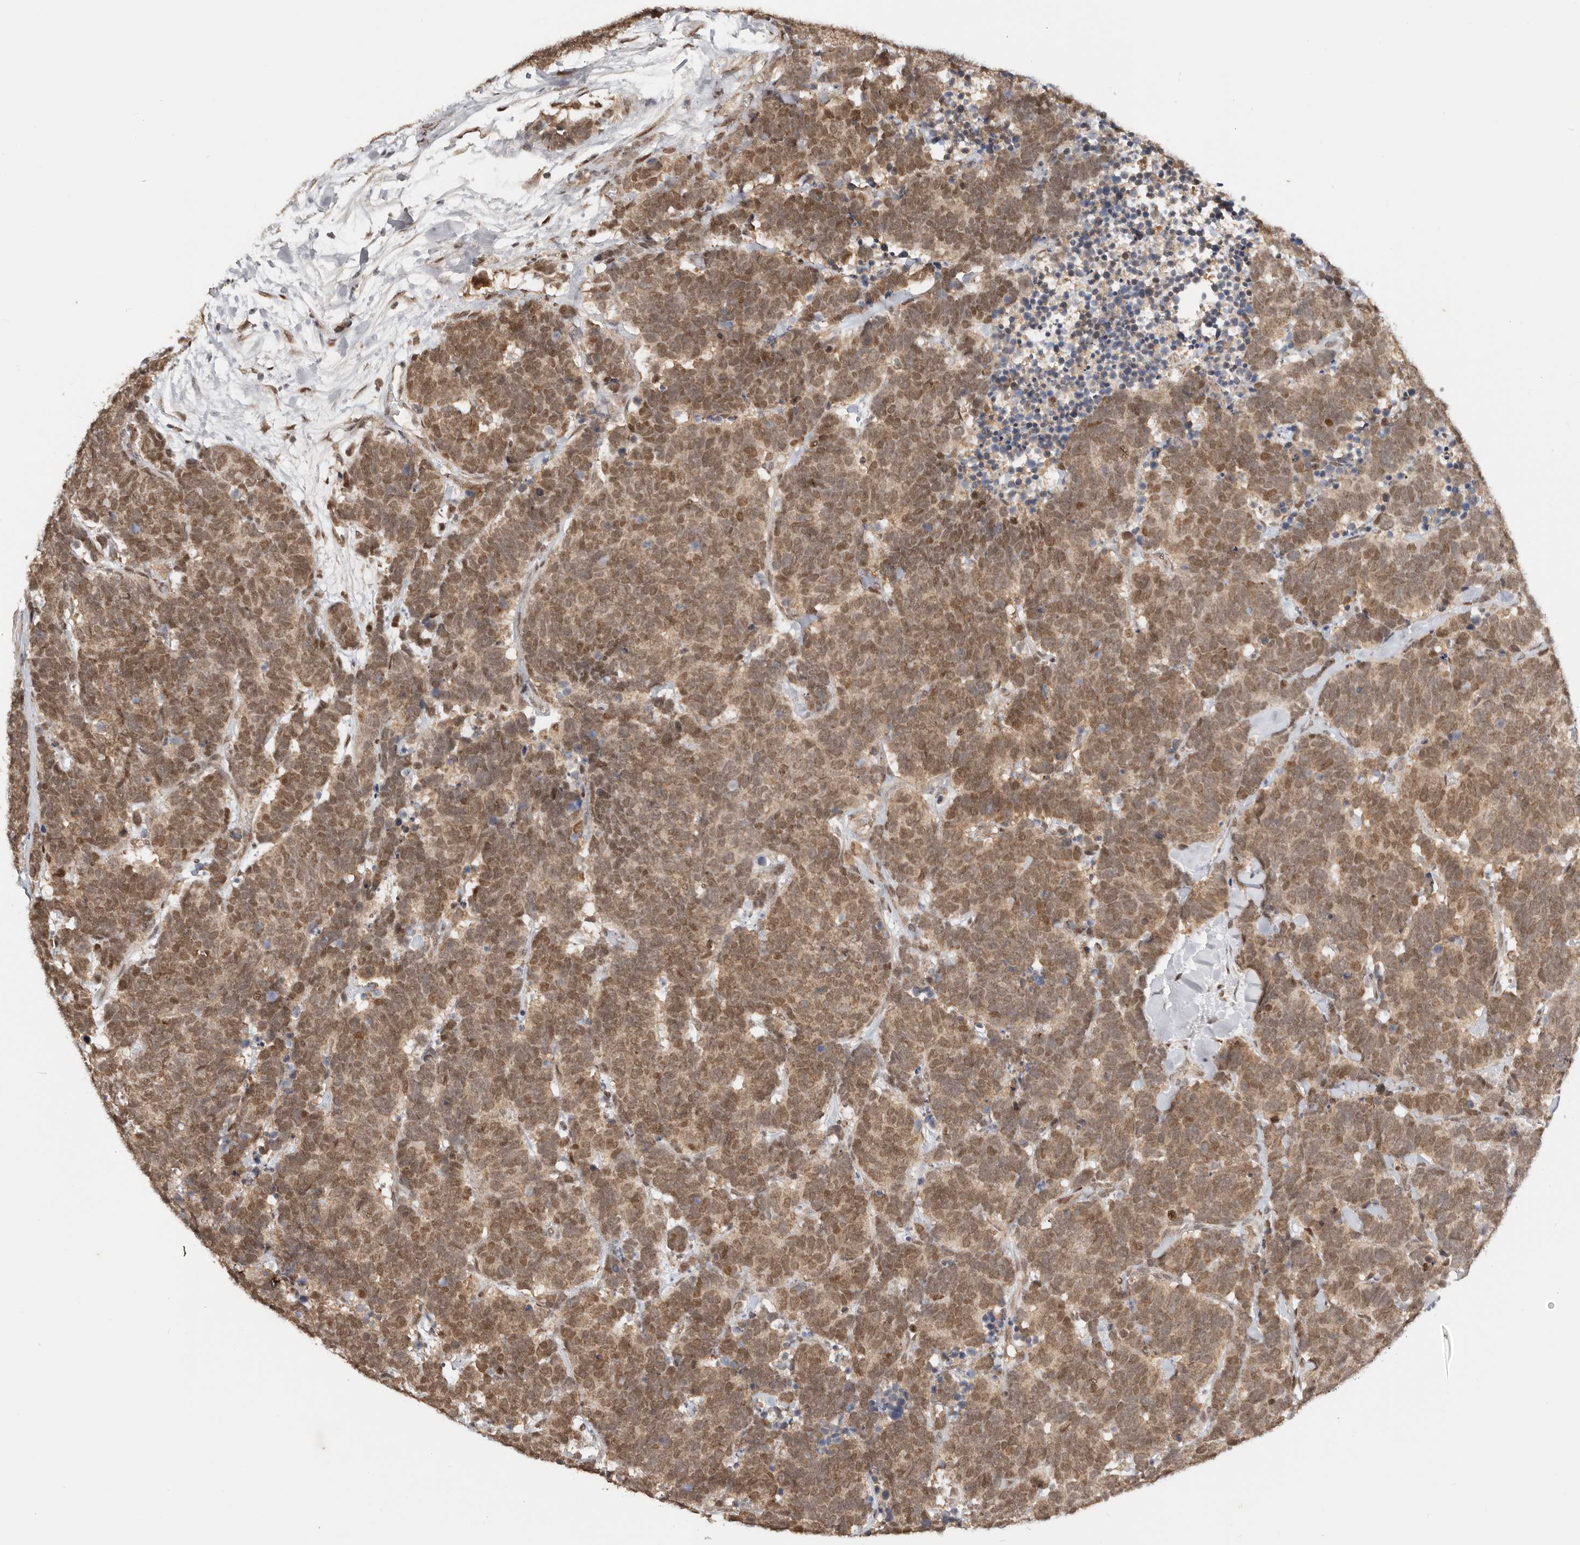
{"staining": {"intensity": "moderate", "quantity": ">75%", "location": "cytoplasmic/membranous,nuclear"}, "tissue": "carcinoid", "cell_type": "Tumor cells", "image_type": "cancer", "snomed": [{"axis": "morphology", "description": "Carcinoma, NOS"}, {"axis": "morphology", "description": "Carcinoid, malignant, NOS"}, {"axis": "topography", "description": "Urinary bladder"}], "caption": "Approximately >75% of tumor cells in carcinoid reveal moderate cytoplasmic/membranous and nuclear protein expression as visualized by brown immunohistochemical staining.", "gene": "SEC14L1", "patient": {"sex": "male", "age": 57}}